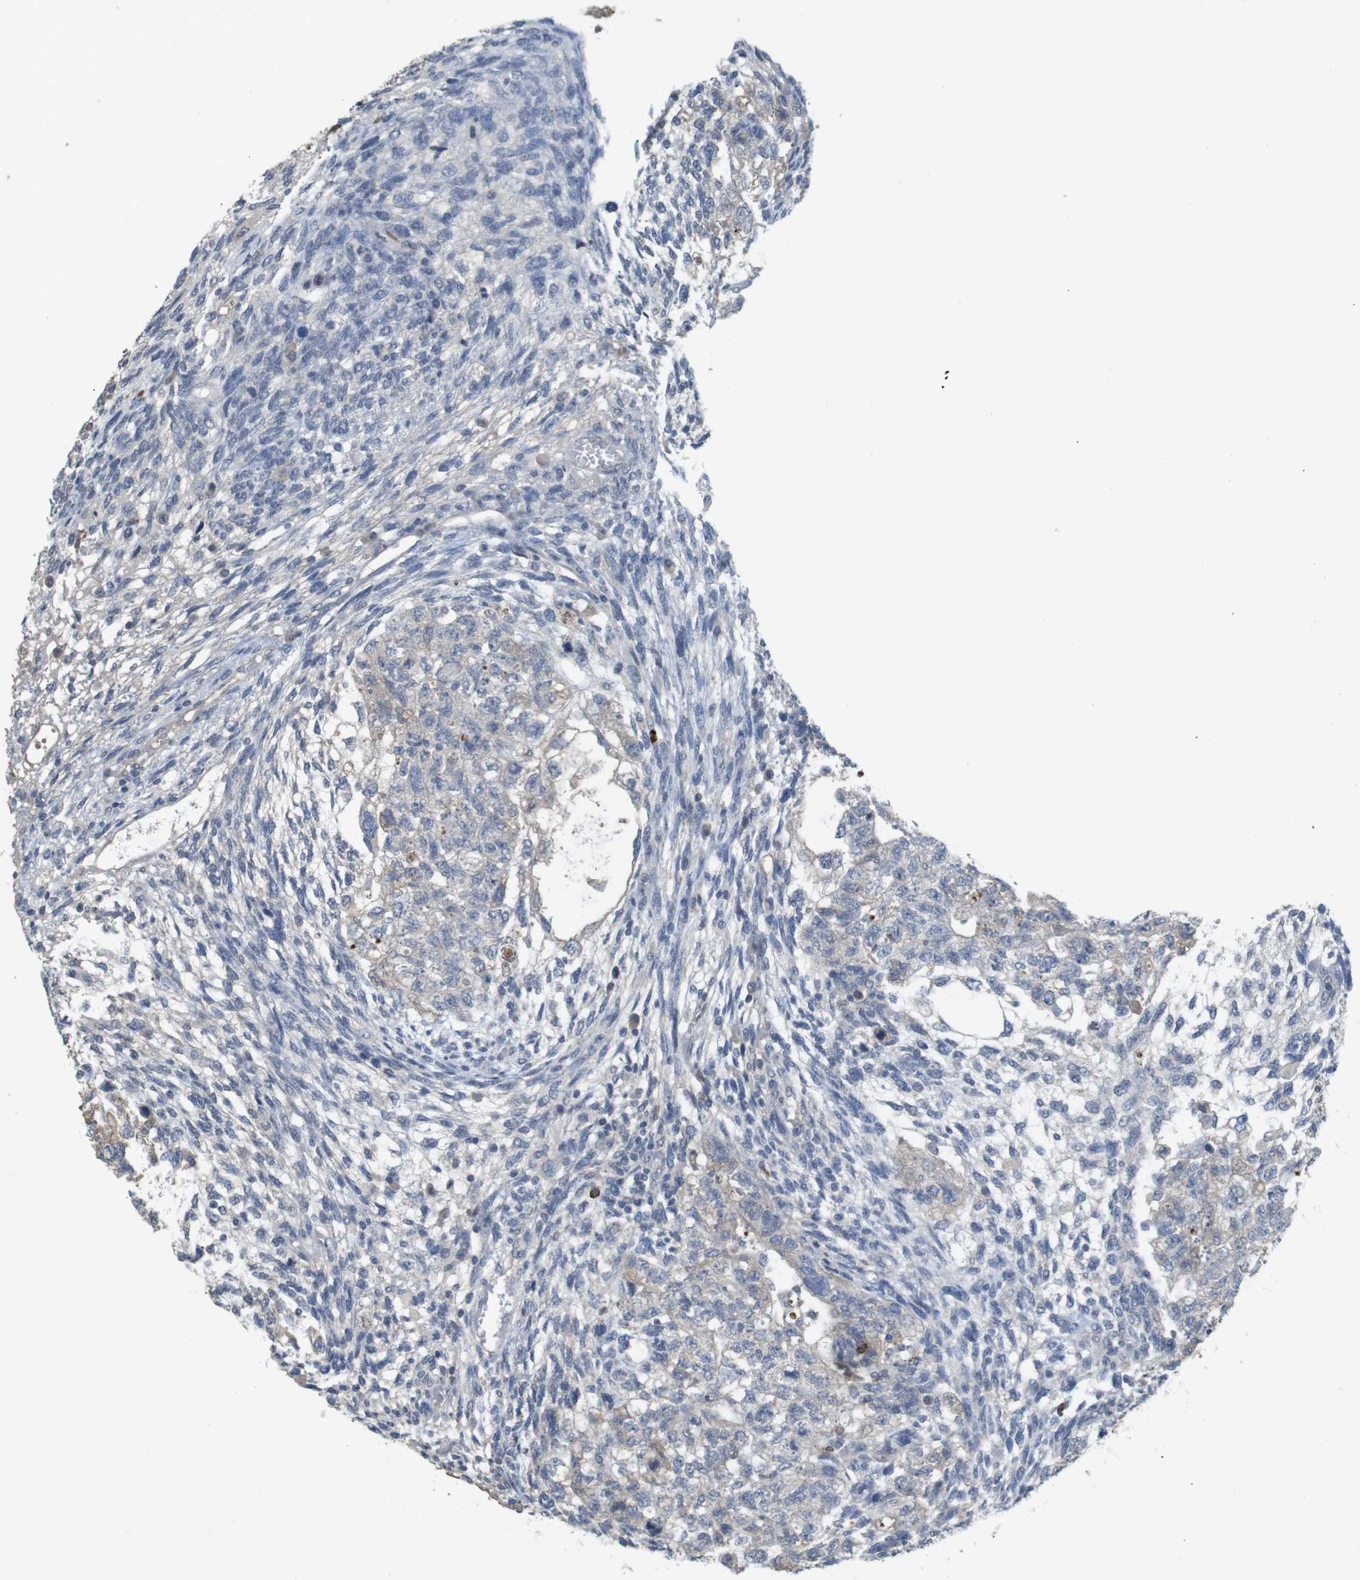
{"staining": {"intensity": "negative", "quantity": "none", "location": "none"}, "tissue": "testis cancer", "cell_type": "Tumor cells", "image_type": "cancer", "snomed": [{"axis": "morphology", "description": "Normal tissue, NOS"}, {"axis": "morphology", "description": "Carcinoma, Embryonal, NOS"}, {"axis": "topography", "description": "Testis"}], "caption": "There is no significant positivity in tumor cells of testis cancer.", "gene": "TSPAN14", "patient": {"sex": "male", "age": 36}}